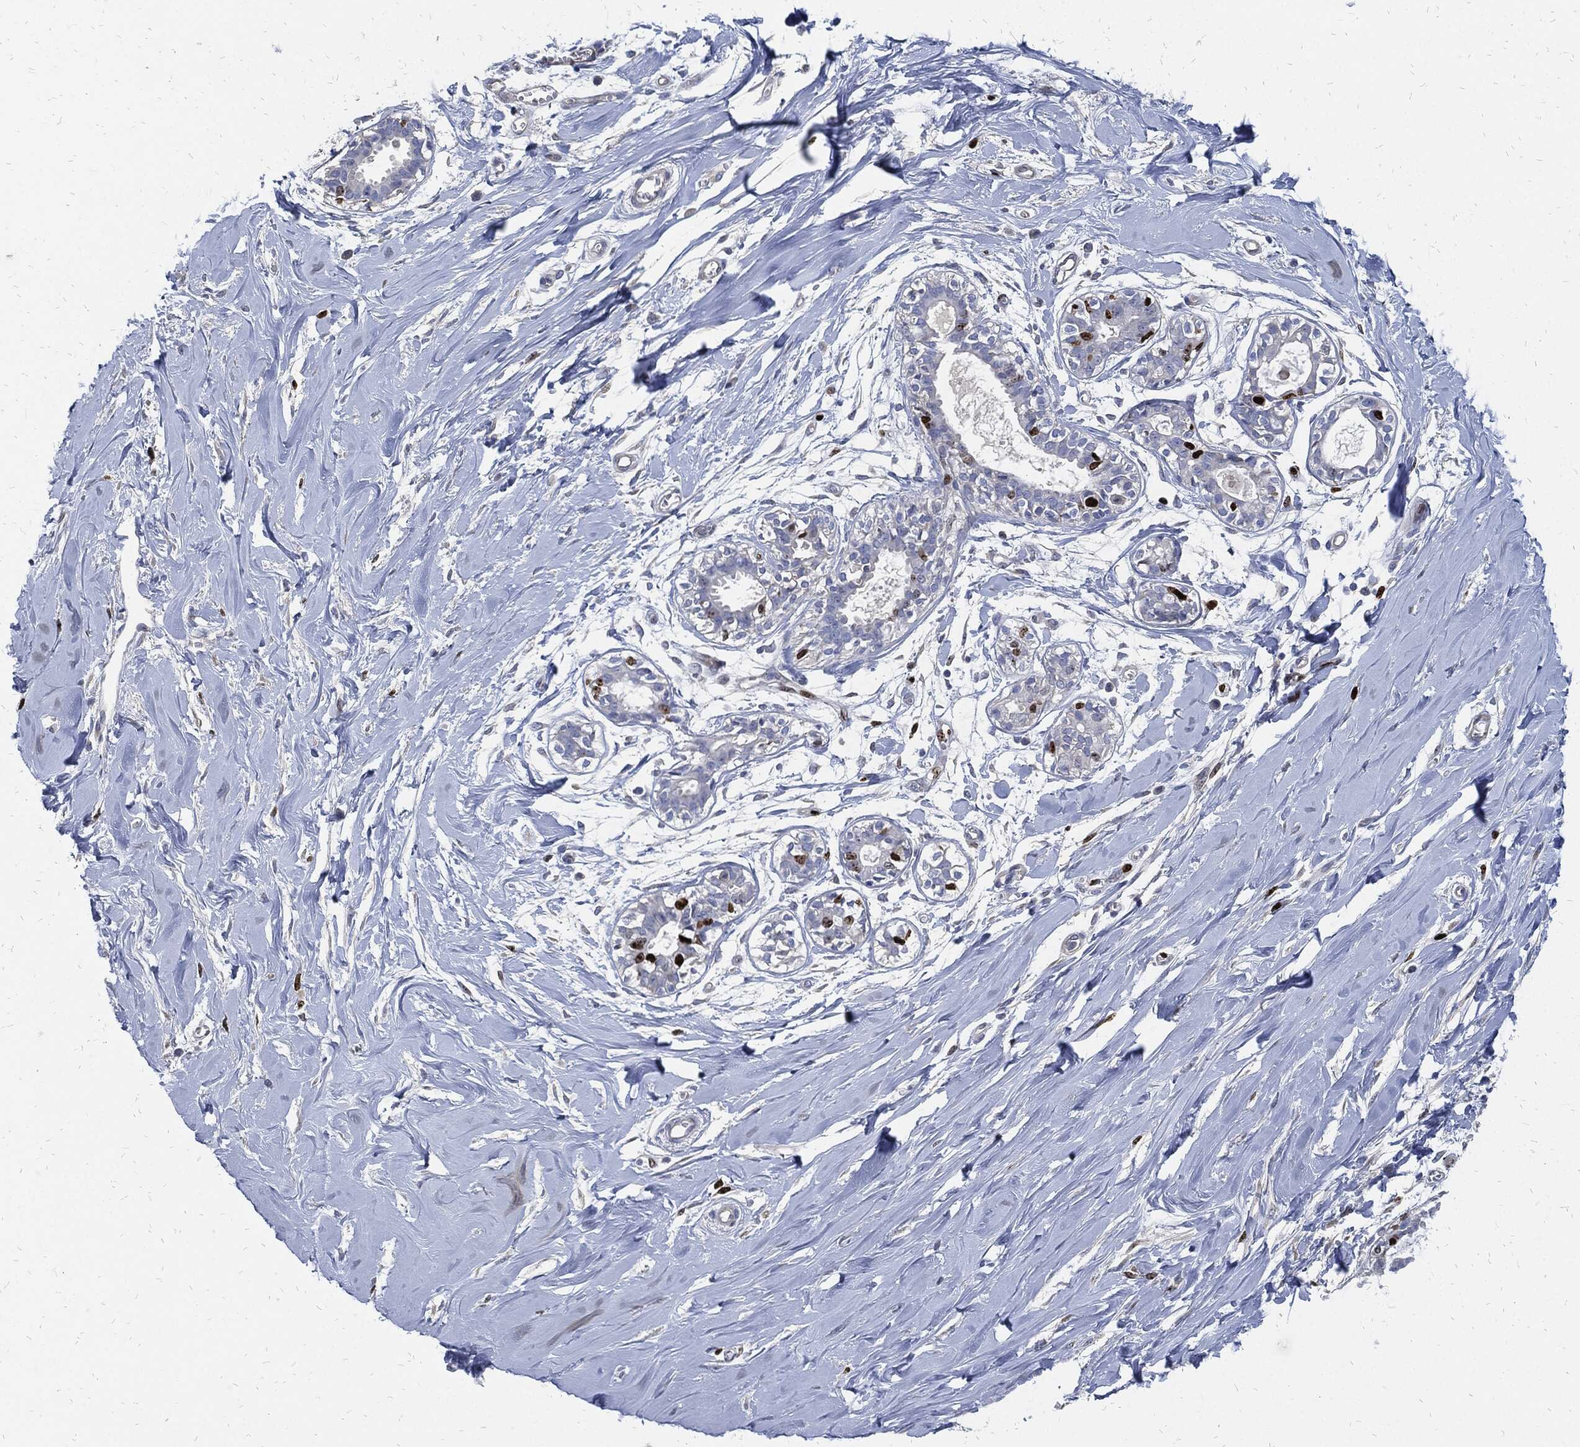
{"staining": {"intensity": "negative", "quantity": "none", "location": "none"}, "tissue": "soft tissue", "cell_type": "Fibroblasts", "image_type": "normal", "snomed": [{"axis": "morphology", "description": "Normal tissue, NOS"}, {"axis": "topography", "description": "Breast"}], "caption": "Immunohistochemistry (IHC) micrograph of unremarkable soft tissue: human soft tissue stained with DAB displays no significant protein positivity in fibroblasts. (Stains: DAB (3,3'-diaminobenzidine) IHC with hematoxylin counter stain, Microscopy: brightfield microscopy at high magnification).", "gene": "MKI67", "patient": {"sex": "female", "age": 49}}